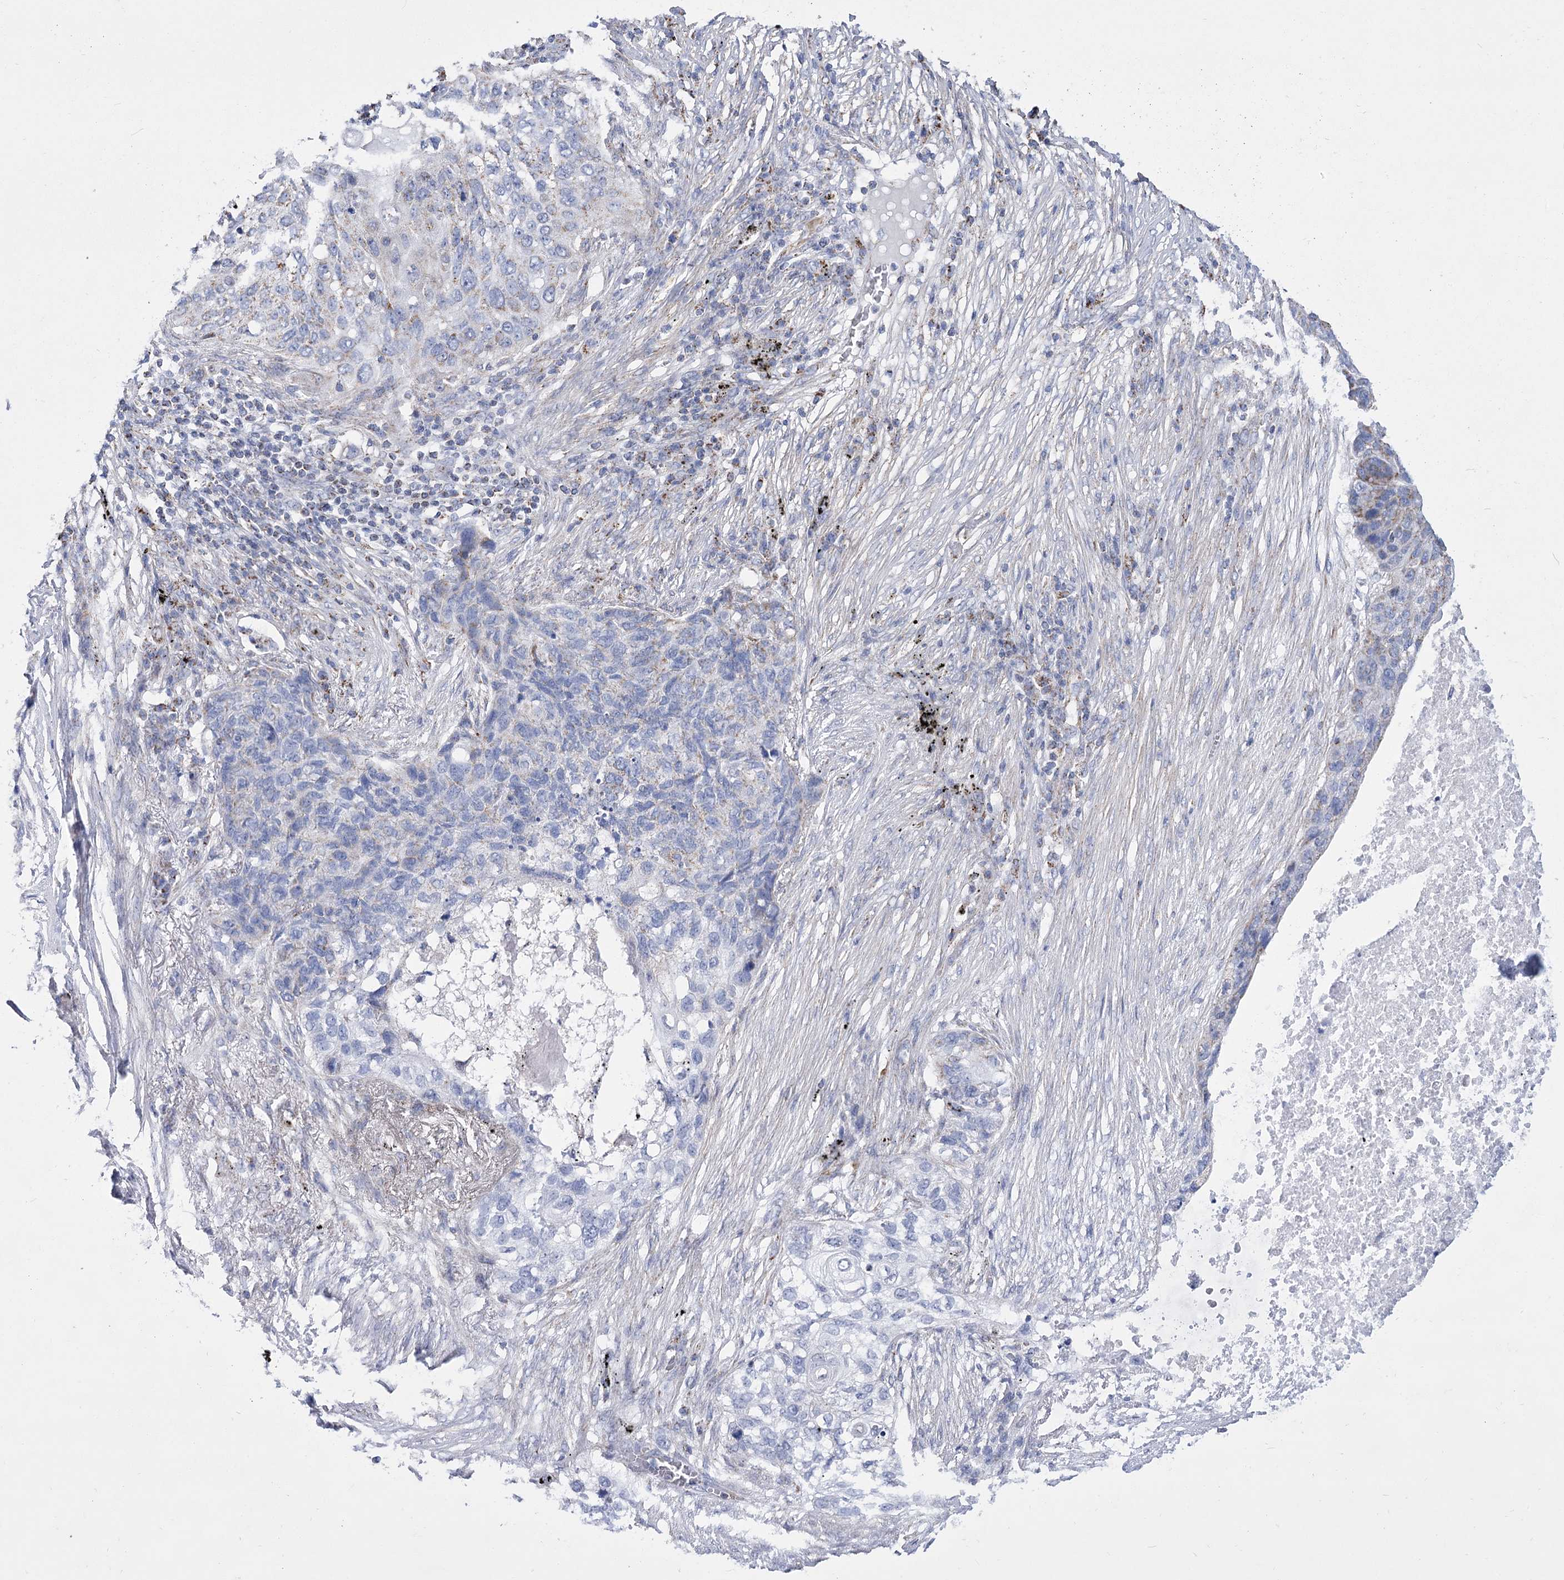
{"staining": {"intensity": "moderate", "quantity": "<25%", "location": "cytoplasmic/membranous"}, "tissue": "lung cancer", "cell_type": "Tumor cells", "image_type": "cancer", "snomed": [{"axis": "morphology", "description": "Squamous cell carcinoma, NOS"}, {"axis": "topography", "description": "Lung"}], "caption": "Lung cancer (squamous cell carcinoma) was stained to show a protein in brown. There is low levels of moderate cytoplasmic/membranous staining in about <25% of tumor cells.", "gene": "PDHB", "patient": {"sex": "female", "age": 63}}